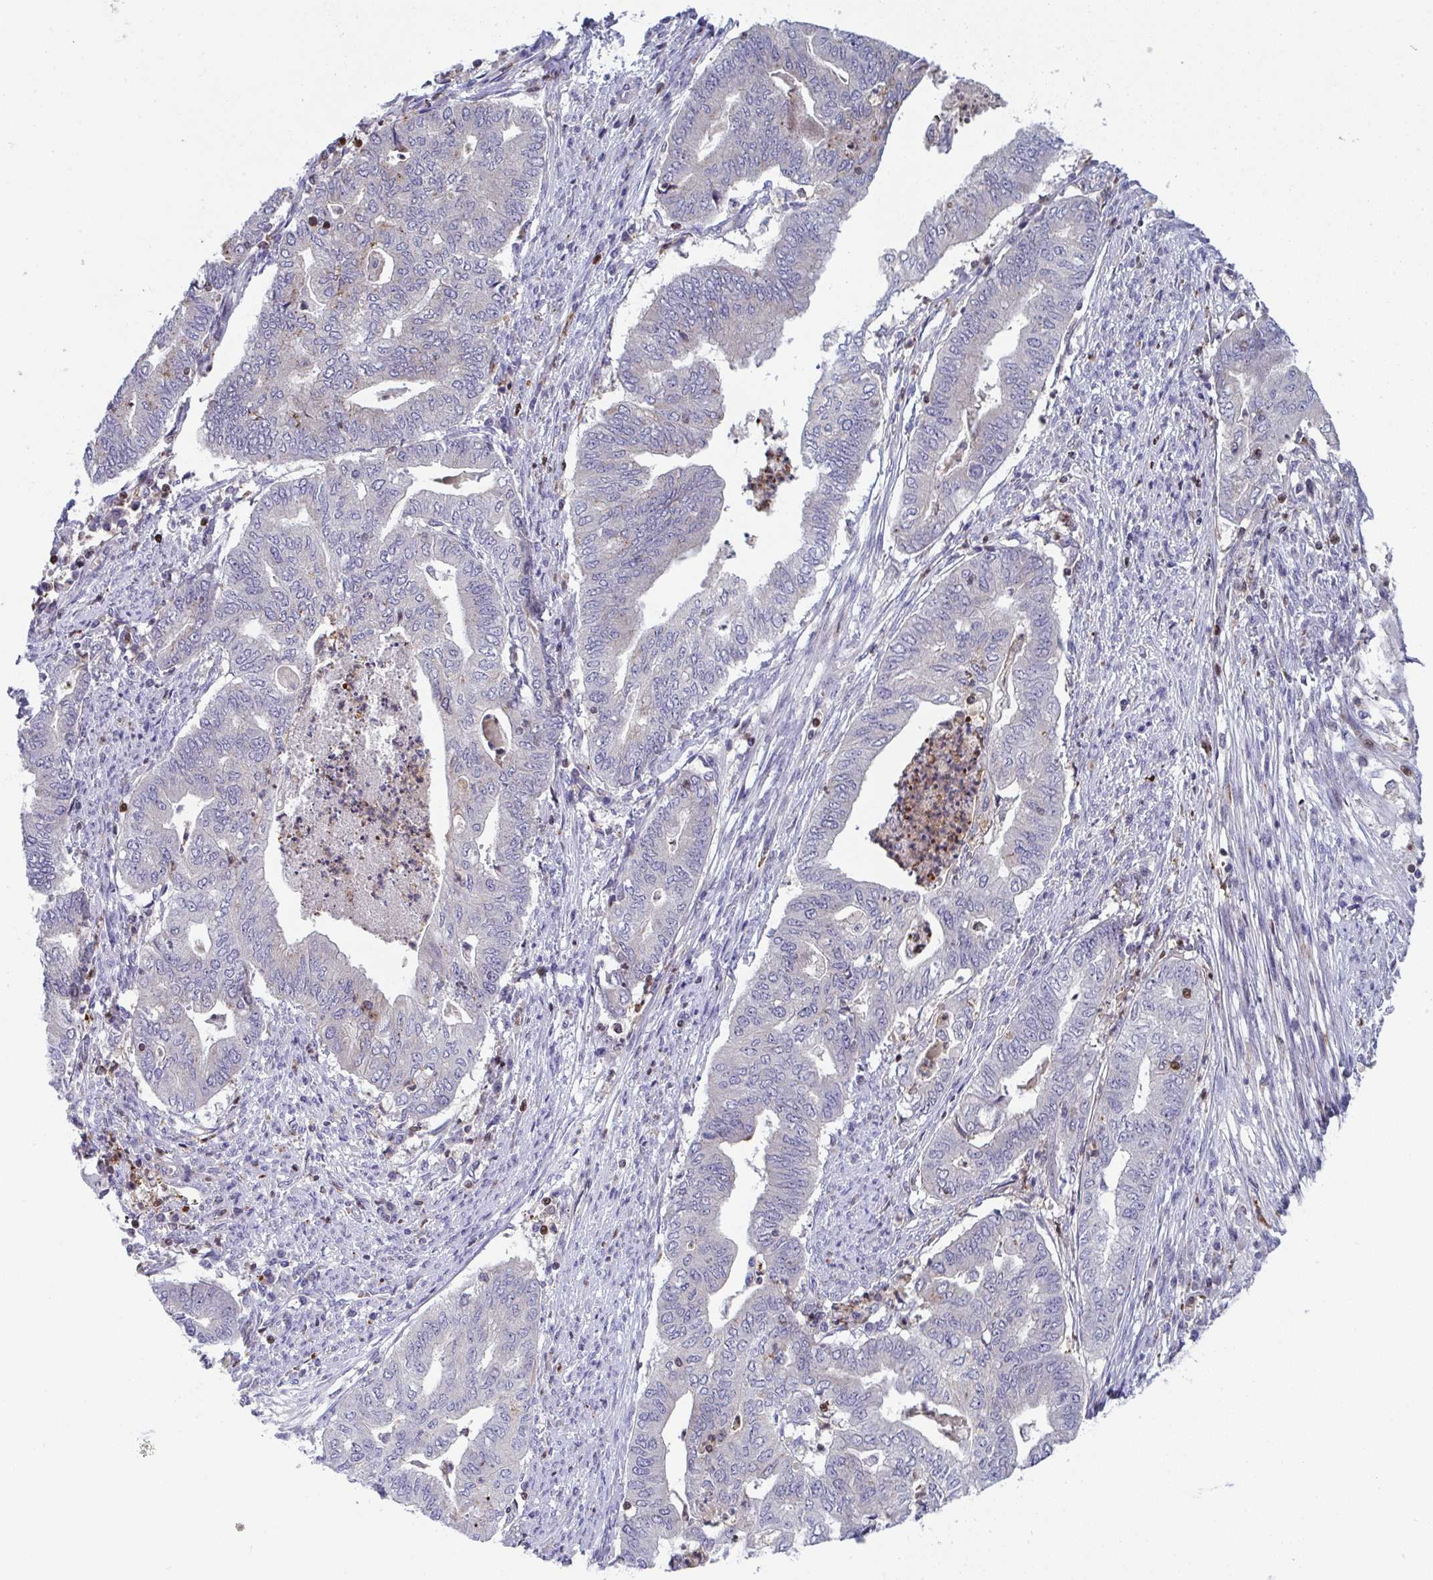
{"staining": {"intensity": "negative", "quantity": "none", "location": "none"}, "tissue": "endometrial cancer", "cell_type": "Tumor cells", "image_type": "cancer", "snomed": [{"axis": "morphology", "description": "Adenocarcinoma, NOS"}, {"axis": "topography", "description": "Endometrium"}], "caption": "DAB (3,3'-diaminobenzidine) immunohistochemical staining of endometrial cancer exhibits no significant staining in tumor cells. Brightfield microscopy of immunohistochemistry (IHC) stained with DAB (brown) and hematoxylin (blue), captured at high magnification.", "gene": "AOC2", "patient": {"sex": "female", "age": 79}}